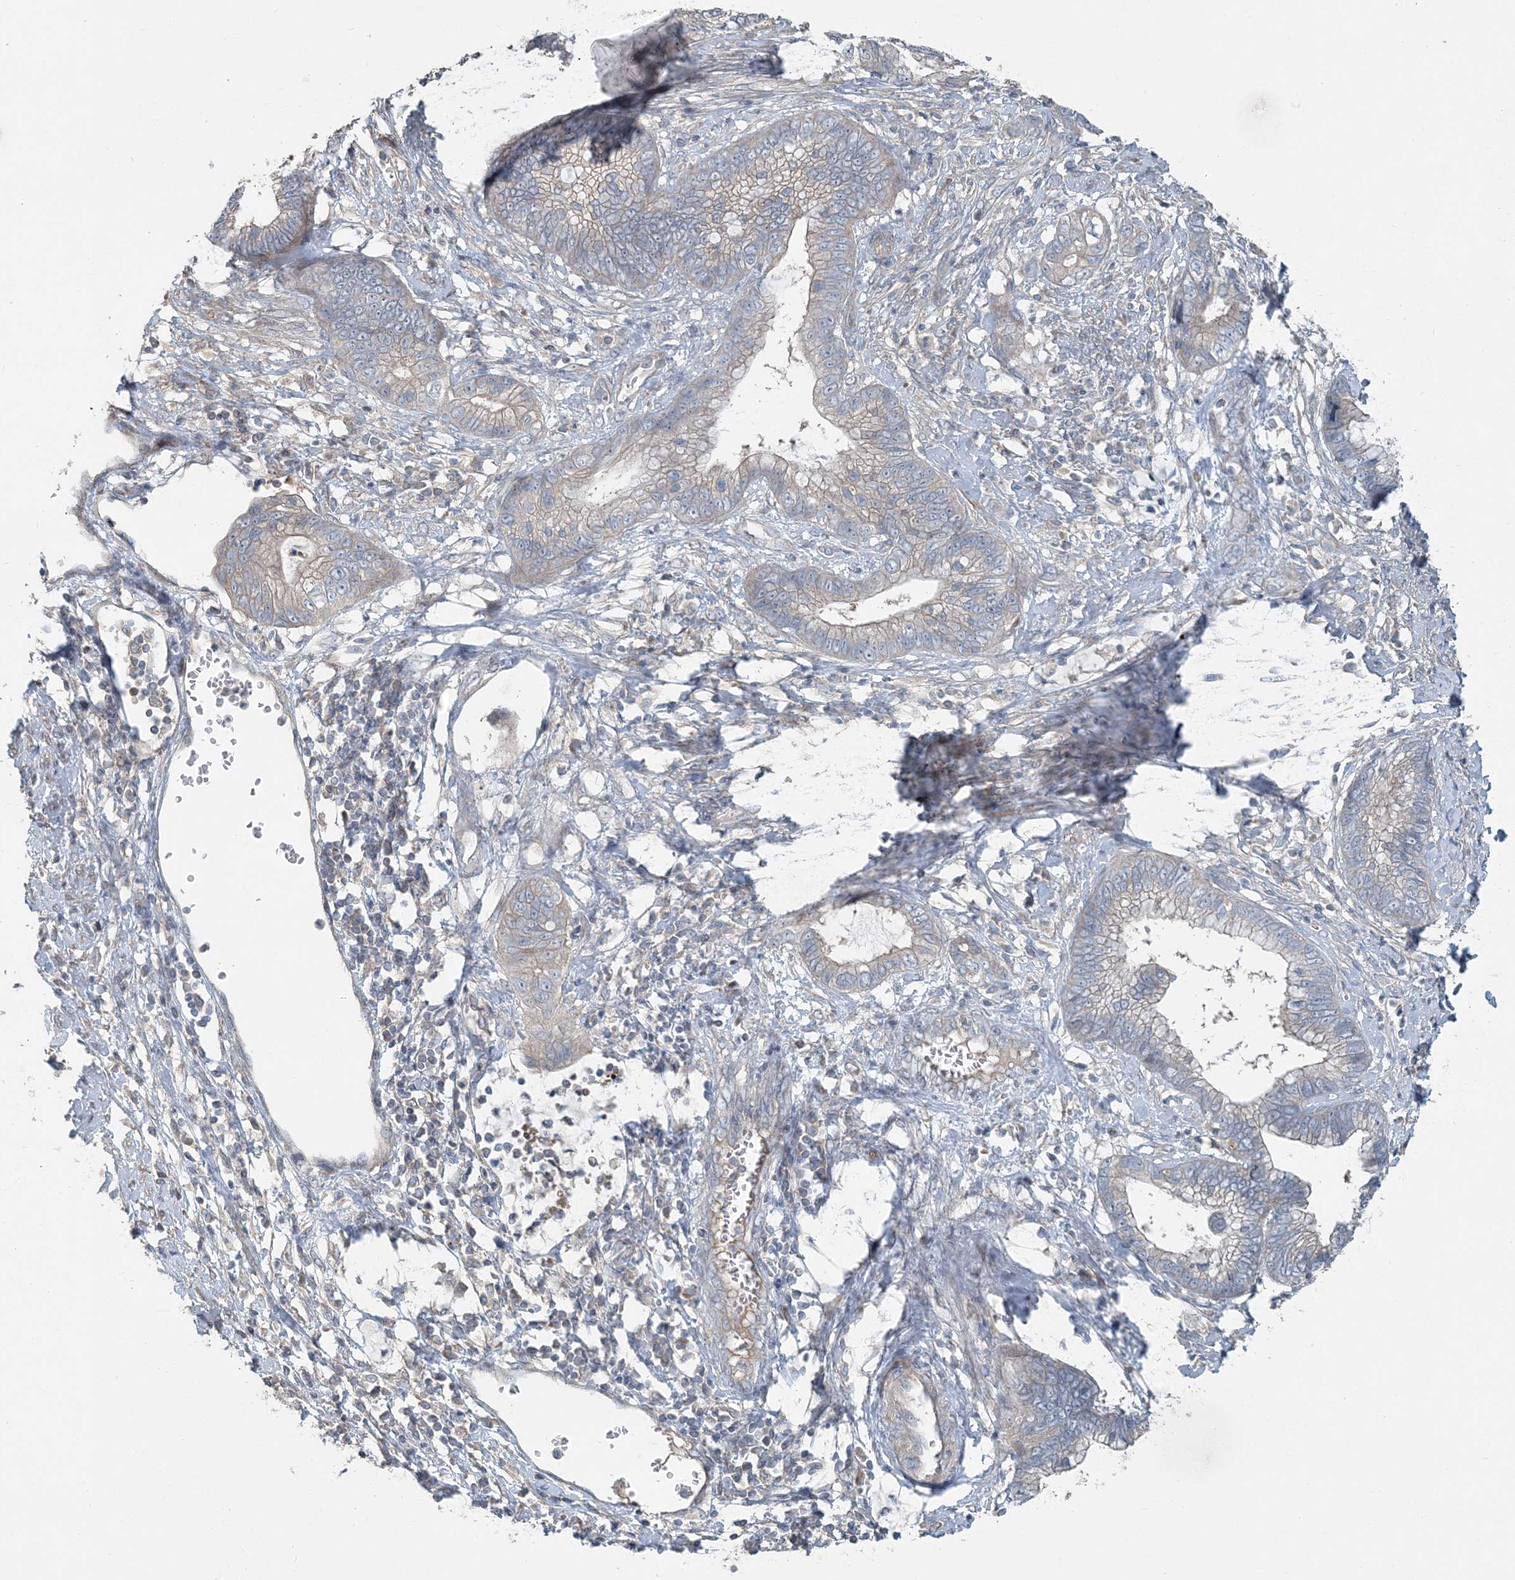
{"staining": {"intensity": "weak", "quantity": "<25%", "location": "cytoplasmic/membranous"}, "tissue": "cervical cancer", "cell_type": "Tumor cells", "image_type": "cancer", "snomed": [{"axis": "morphology", "description": "Adenocarcinoma, NOS"}, {"axis": "topography", "description": "Cervix"}], "caption": "Immunohistochemistry micrograph of cervical cancer stained for a protein (brown), which shows no staining in tumor cells.", "gene": "SLC4A10", "patient": {"sex": "female", "age": 44}}